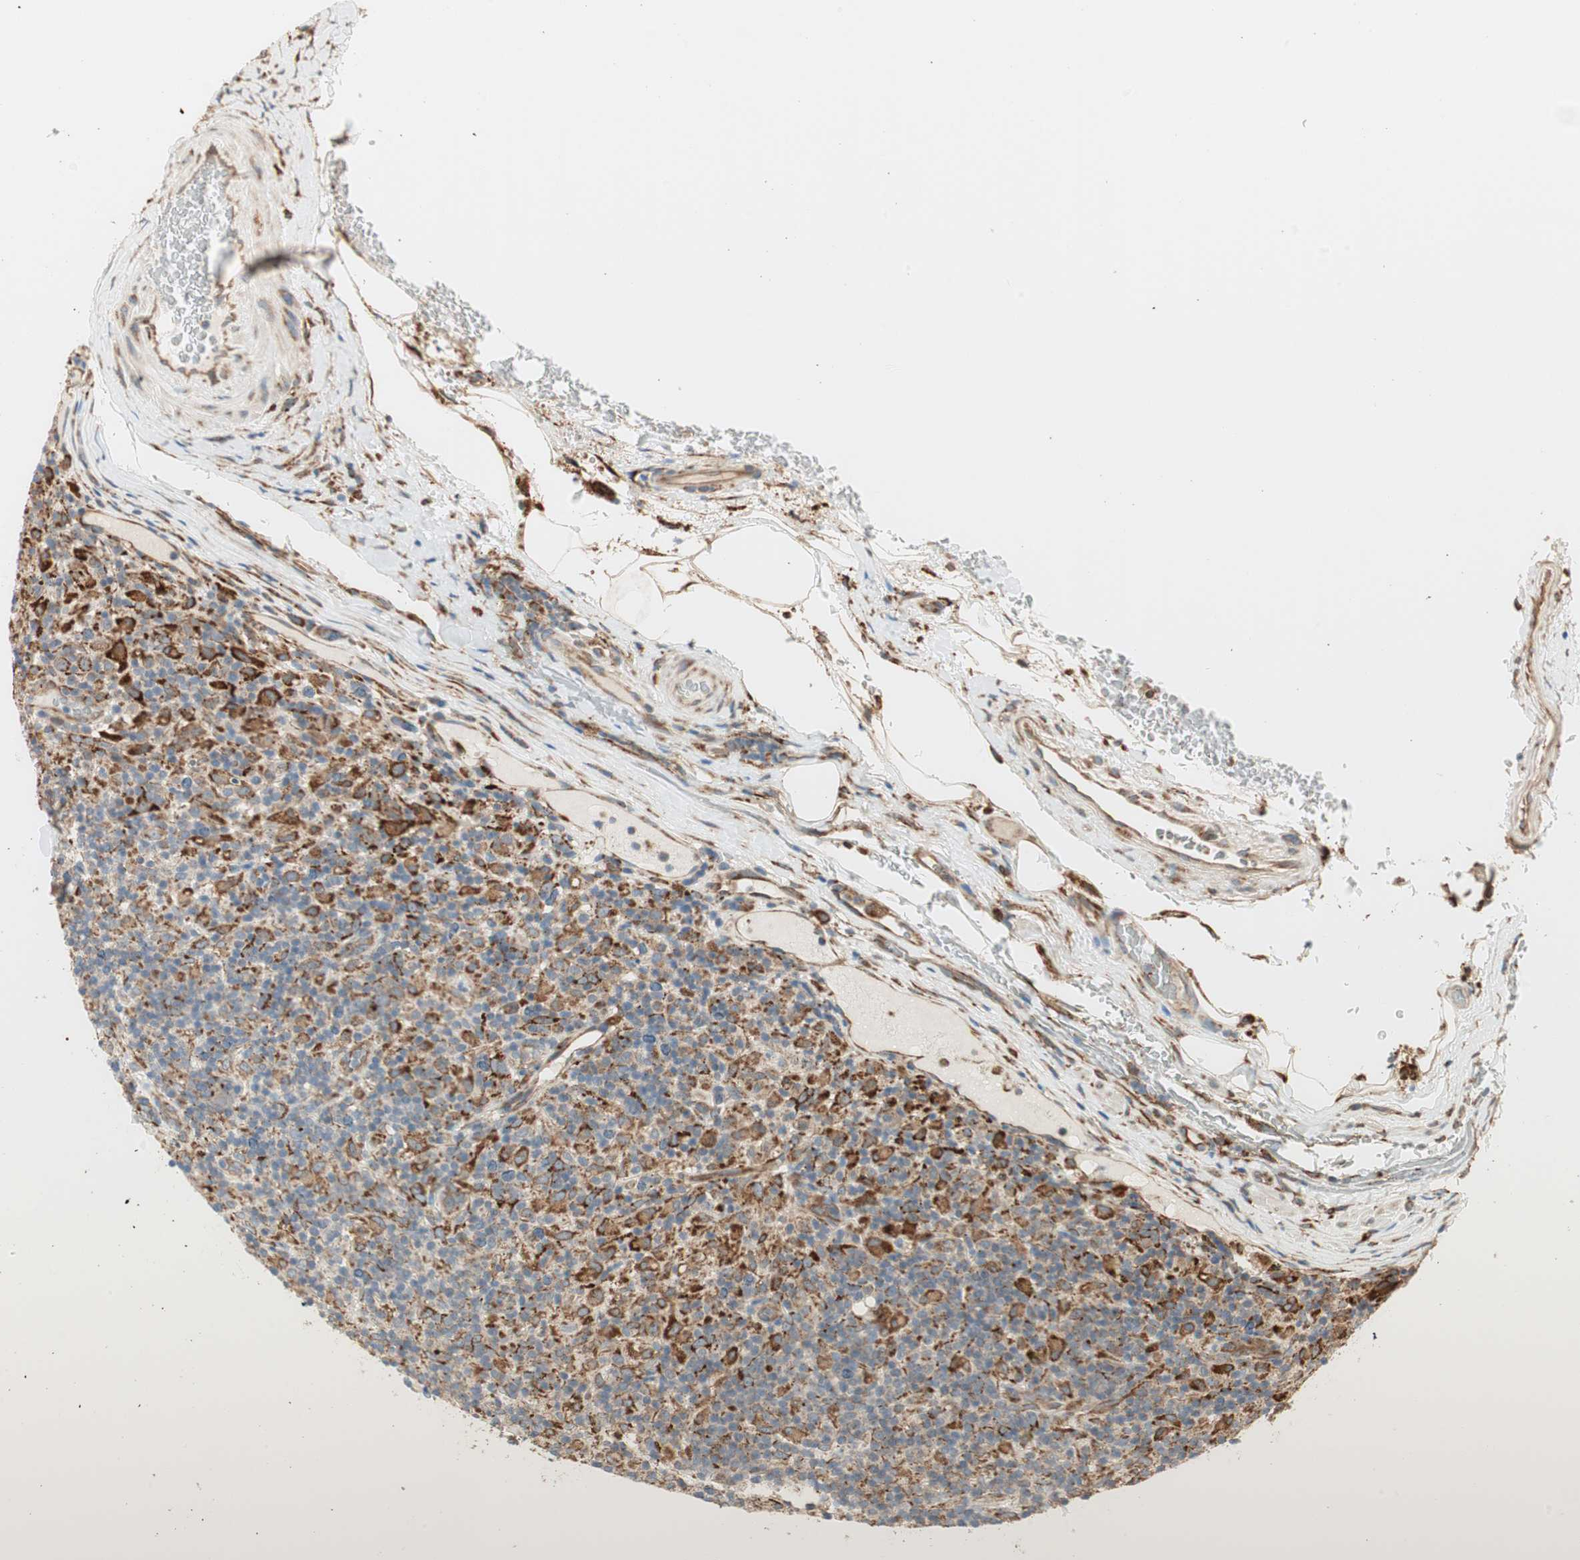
{"staining": {"intensity": "strong", "quantity": ">75%", "location": "cytoplasmic/membranous"}, "tissue": "lymphoma", "cell_type": "Tumor cells", "image_type": "cancer", "snomed": [{"axis": "morphology", "description": "Hodgkin's disease, NOS"}, {"axis": "topography", "description": "Lymph node"}], "caption": "Immunohistochemistry of human Hodgkin's disease displays high levels of strong cytoplasmic/membranous staining in about >75% of tumor cells.", "gene": "P4HA1", "patient": {"sex": "male", "age": 70}}